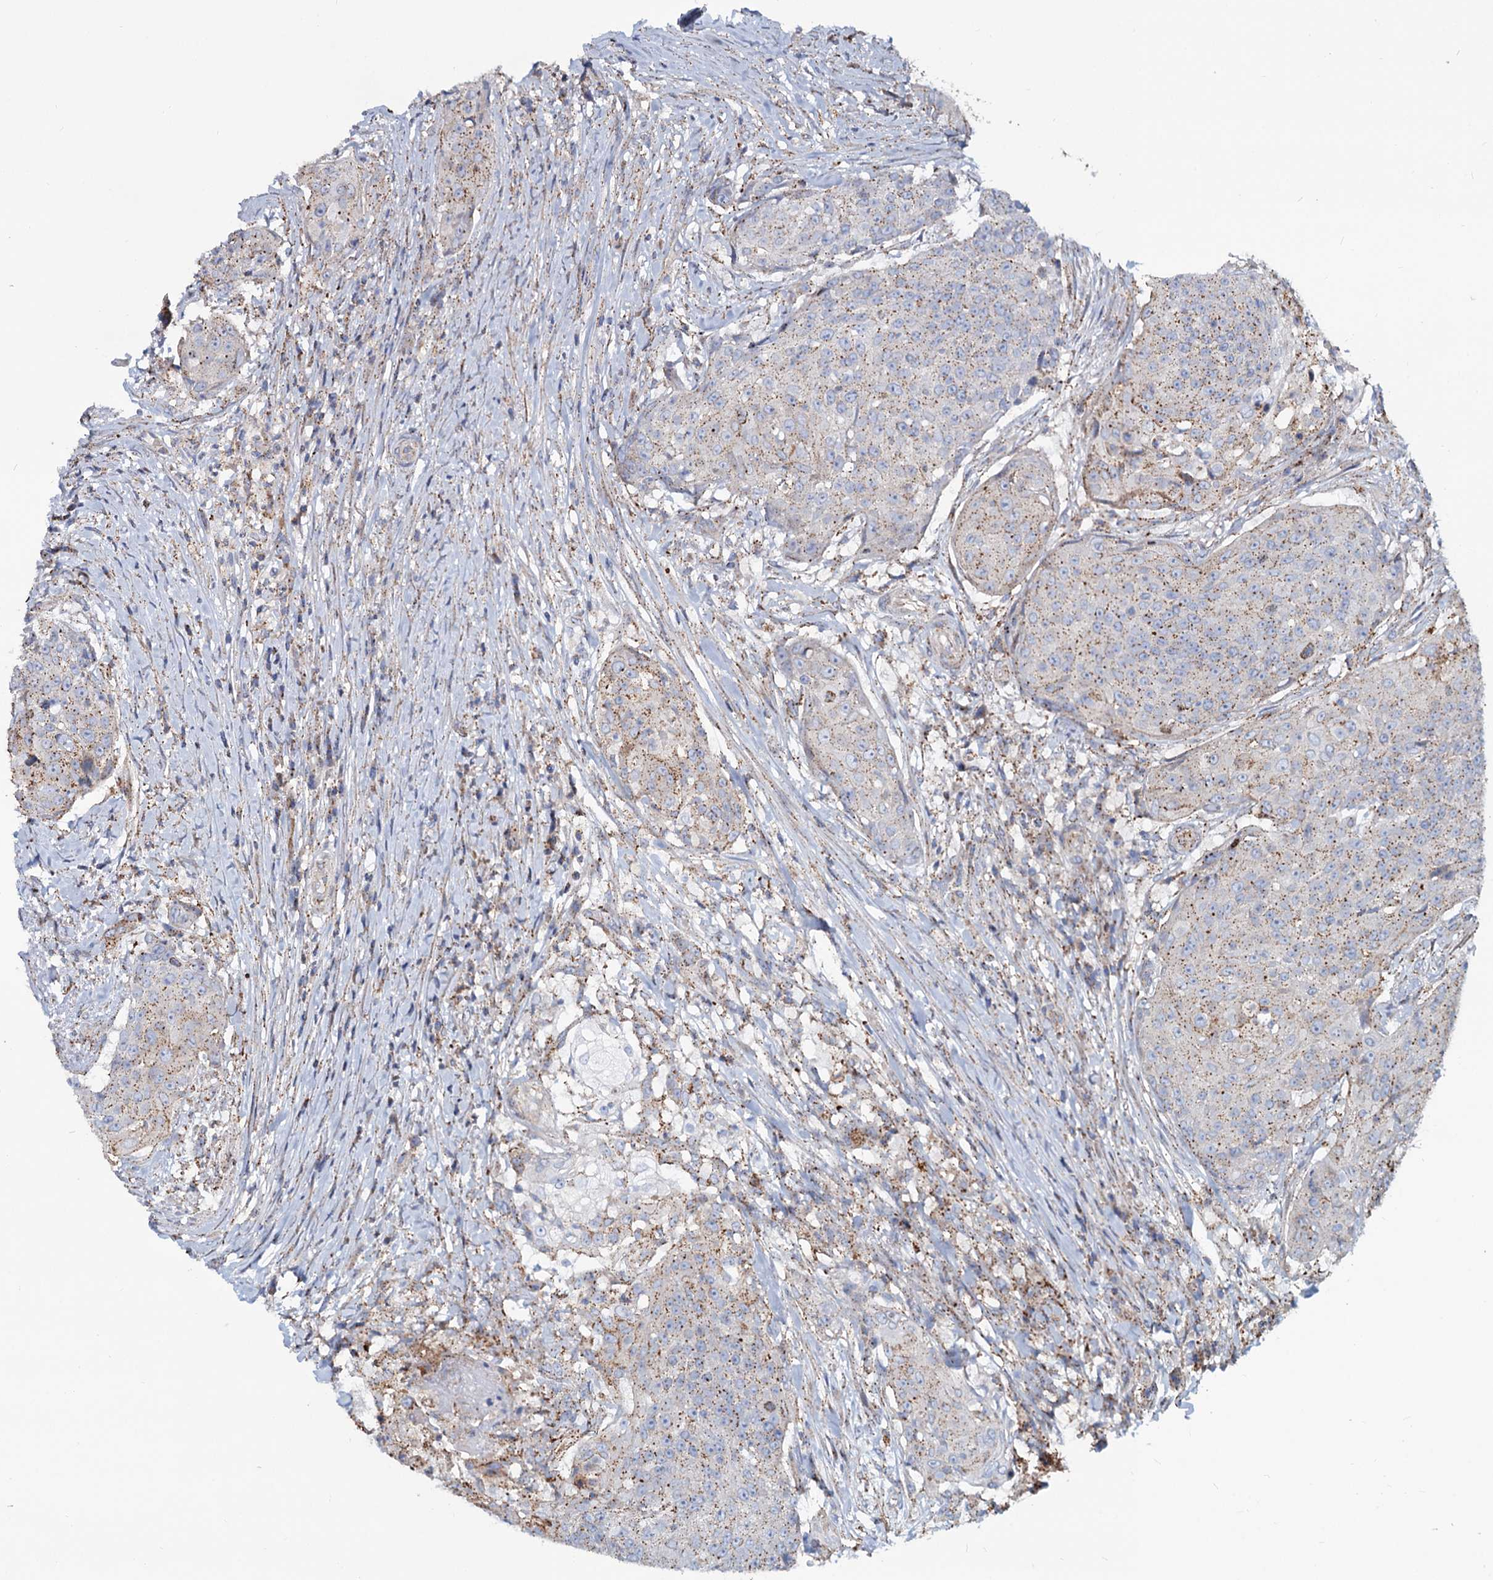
{"staining": {"intensity": "weak", "quantity": ">75%", "location": "cytoplasmic/membranous"}, "tissue": "urothelial cancer", "cell_type": "Tumor cells", "image_type": "cancer", "snomed": [{"axis": "morphology", "description": "Urothelial carcinoma, High grade"}, {"axis": "topography", "description": "Urinary bladder"}], "caption": "Human urothelial cancer stained with a brown dye reveals weak cytoplasmic/membranous positive expression in approximately >75% of tumor cells.", "gene": "PSEN1", "patient": {"sex": "female", "age": 63}}